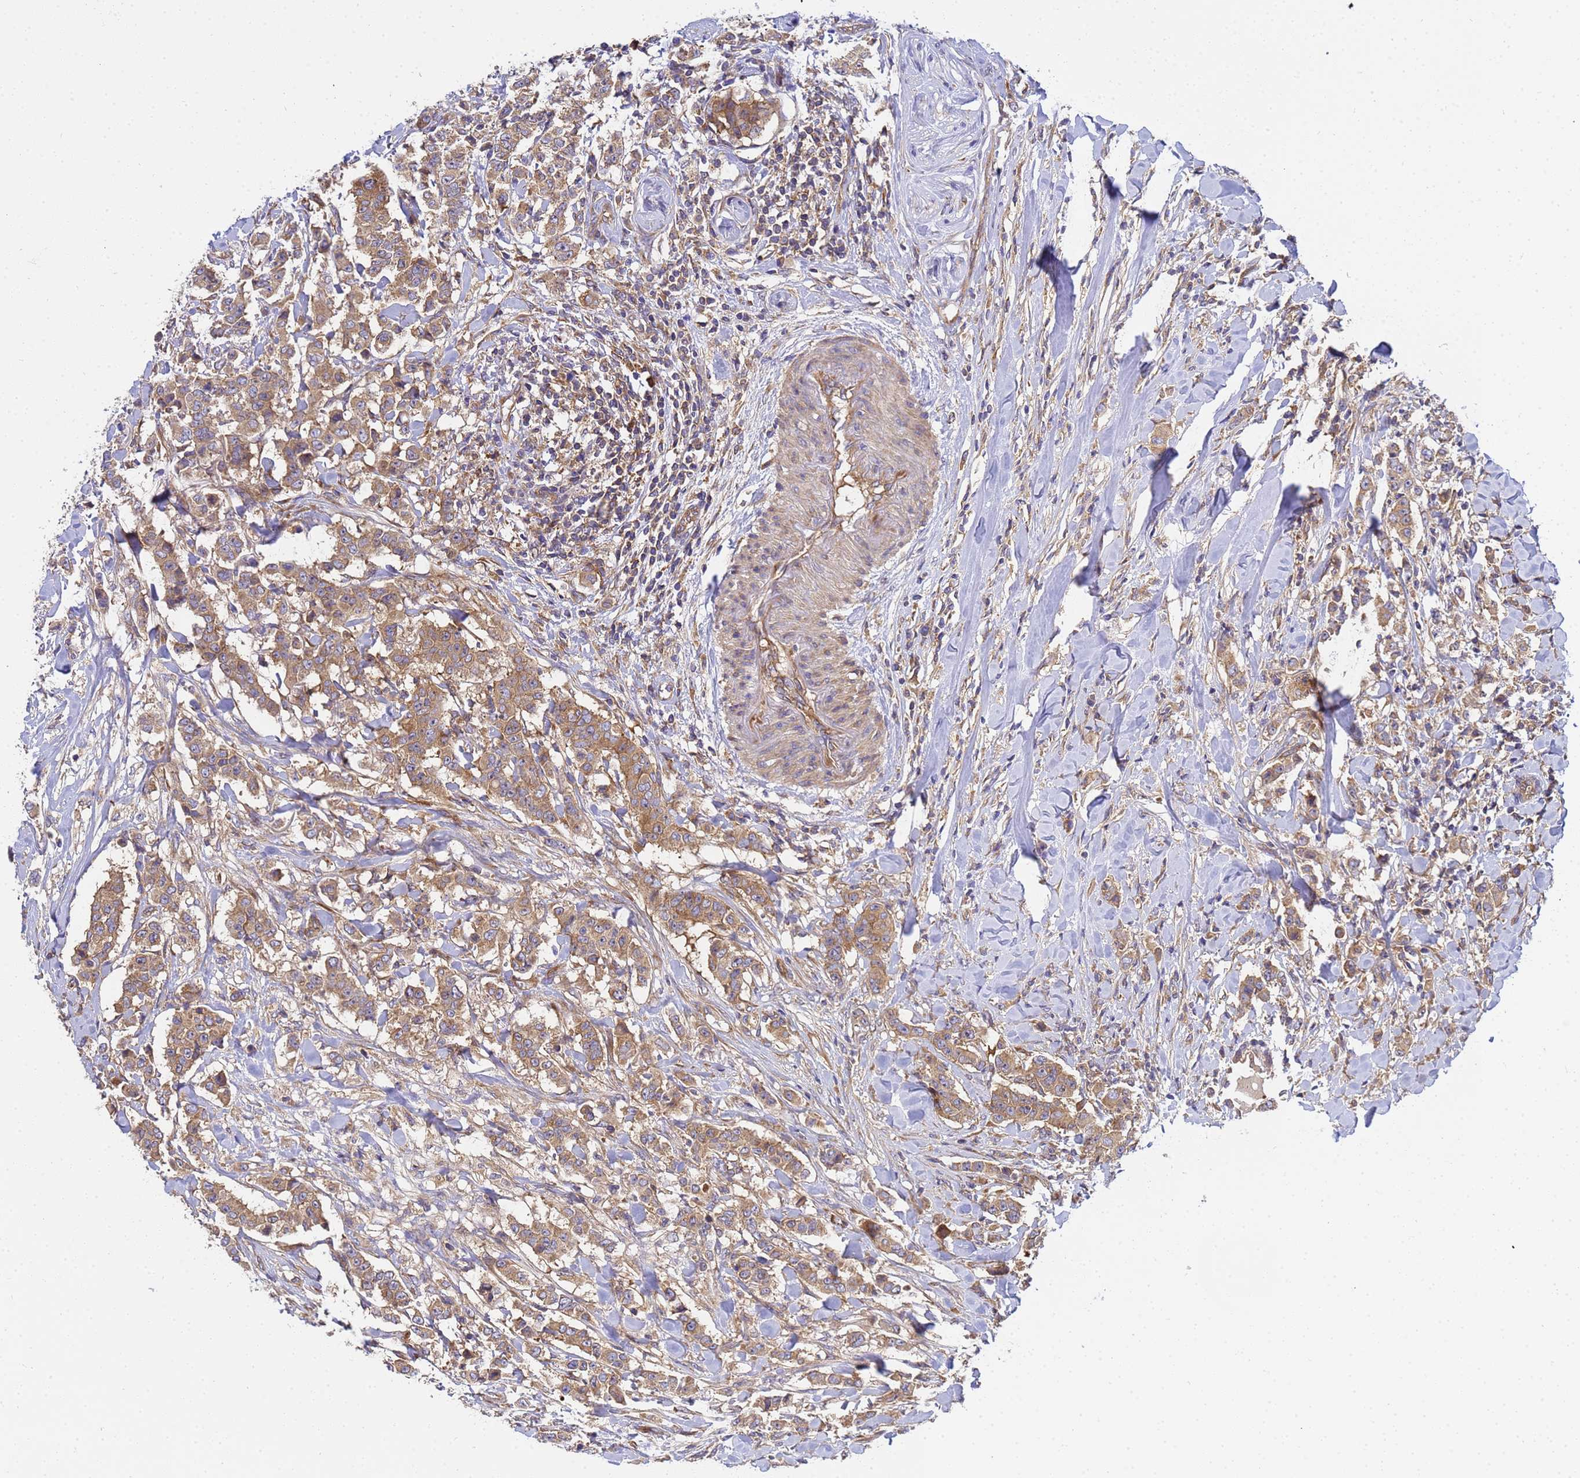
{"staining": {"intensity": "moderate", "quantity": ">75%", "location": "cytoplasmic/membranous"}, "tissue": "breast cancer", "cell_type": "Tumor cells", "image_type": "cancer", "snomed": [{"axis": "morphology", "description": "Duct carcinoma"}, {"axis": "topography", "description": "Breast"}], "caption": "This is an image of immunohistochemistry (IHC) staining of breast invasive ductal carcinoma, which shows moderate expression in the cytoplasmic/membranous of tumor cells.", "gene": "BECN1", "patient": {"sex": "female", "age": 40}}